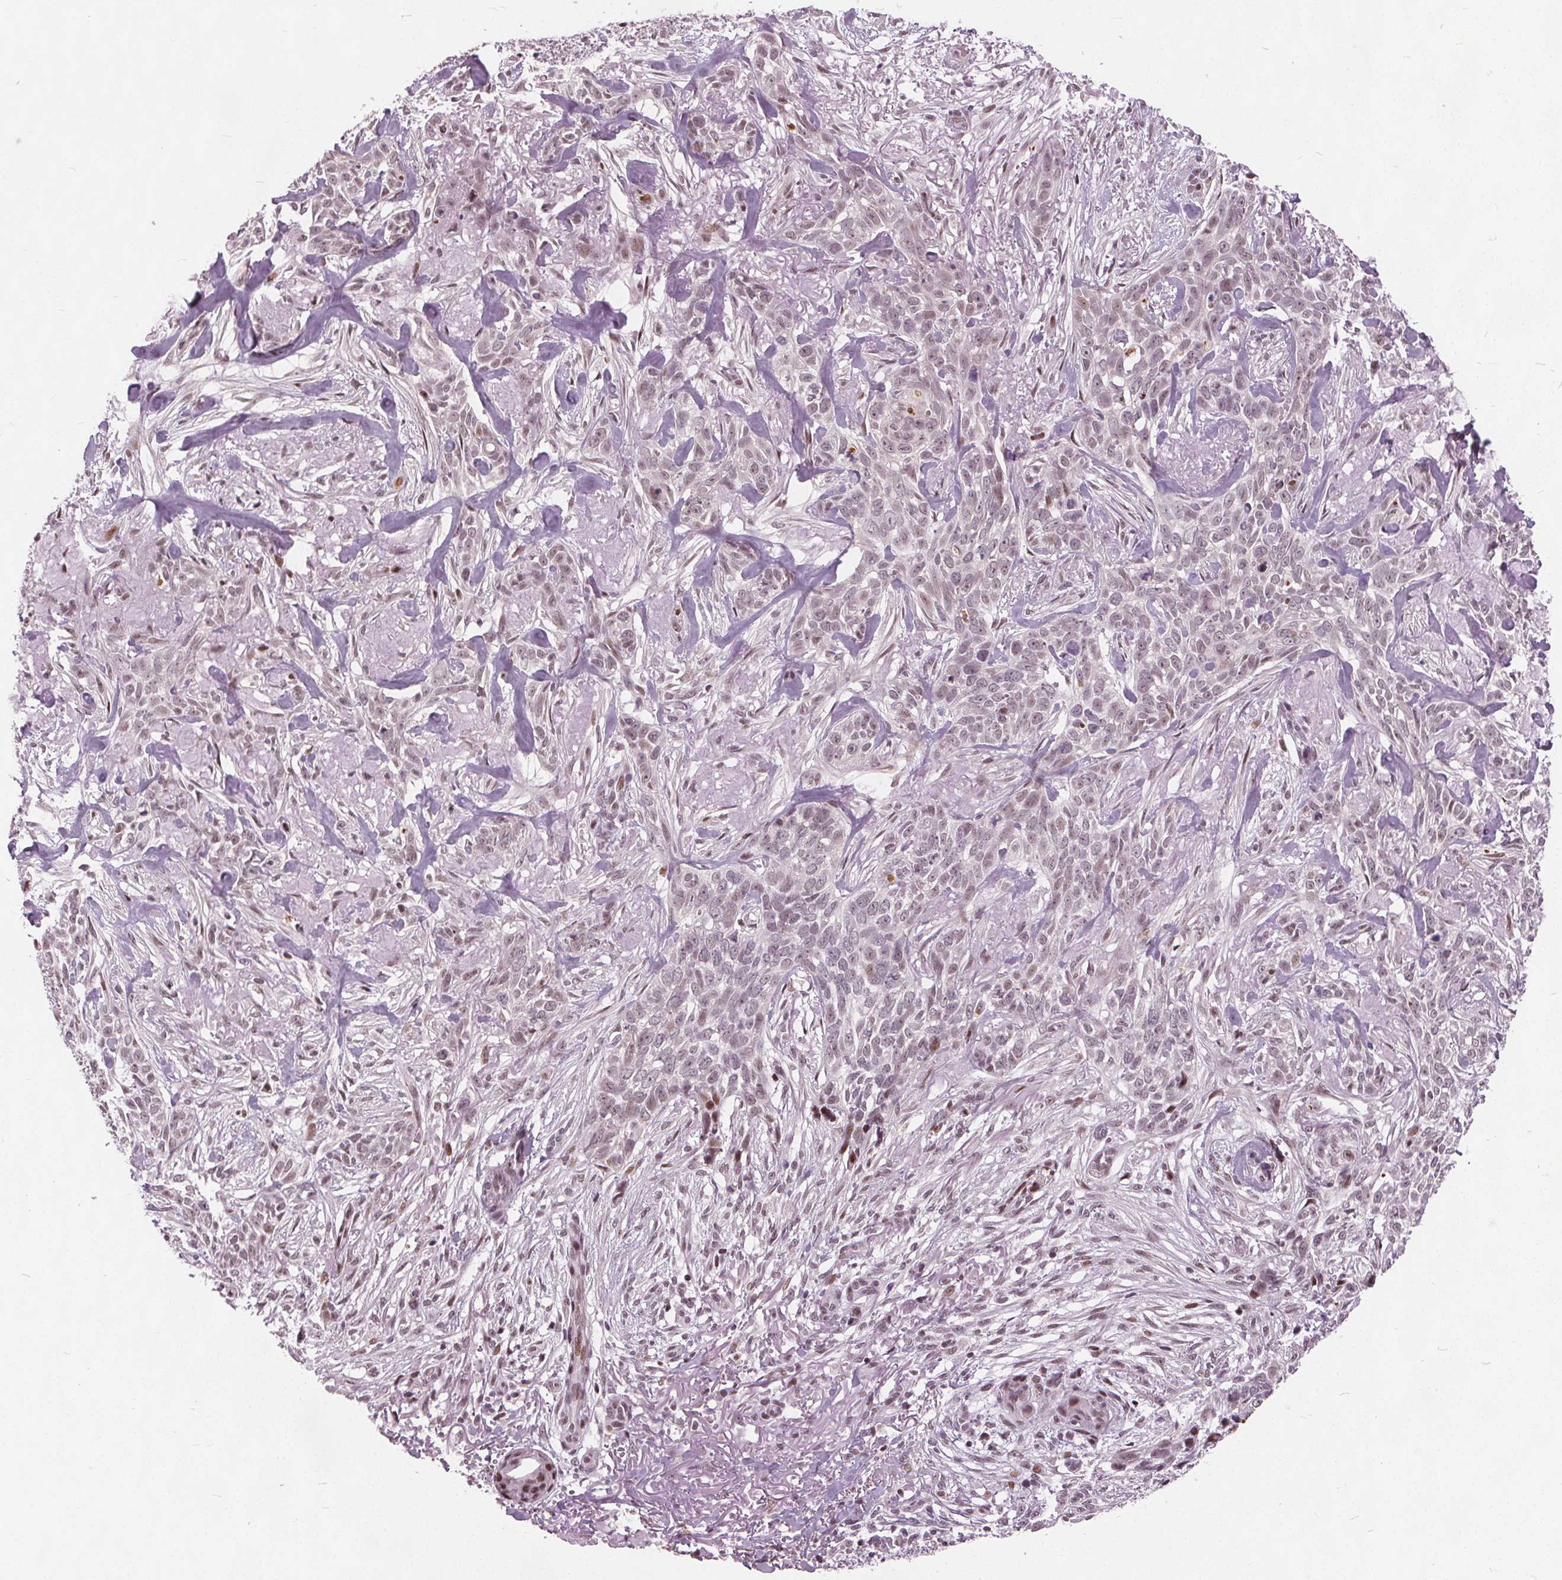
{"staining": {"intensity": "weak", "quantity": "<25%", "location": "nuclear"}, "tissue": "skin cancer", "cell_type": "Tumor cells", "image_type": "cancer", "snomed": [{"axis": "morphology", "description": "Basal cell carcinoma"}, {"axis": "topography", "description": "Skin"}], "caption": "Immunohistochemistry (IHC) of skin cancer displays no expression in tumor cells.", "gene": "TTC34", "patient": {"sex": "male", "age": 74}}